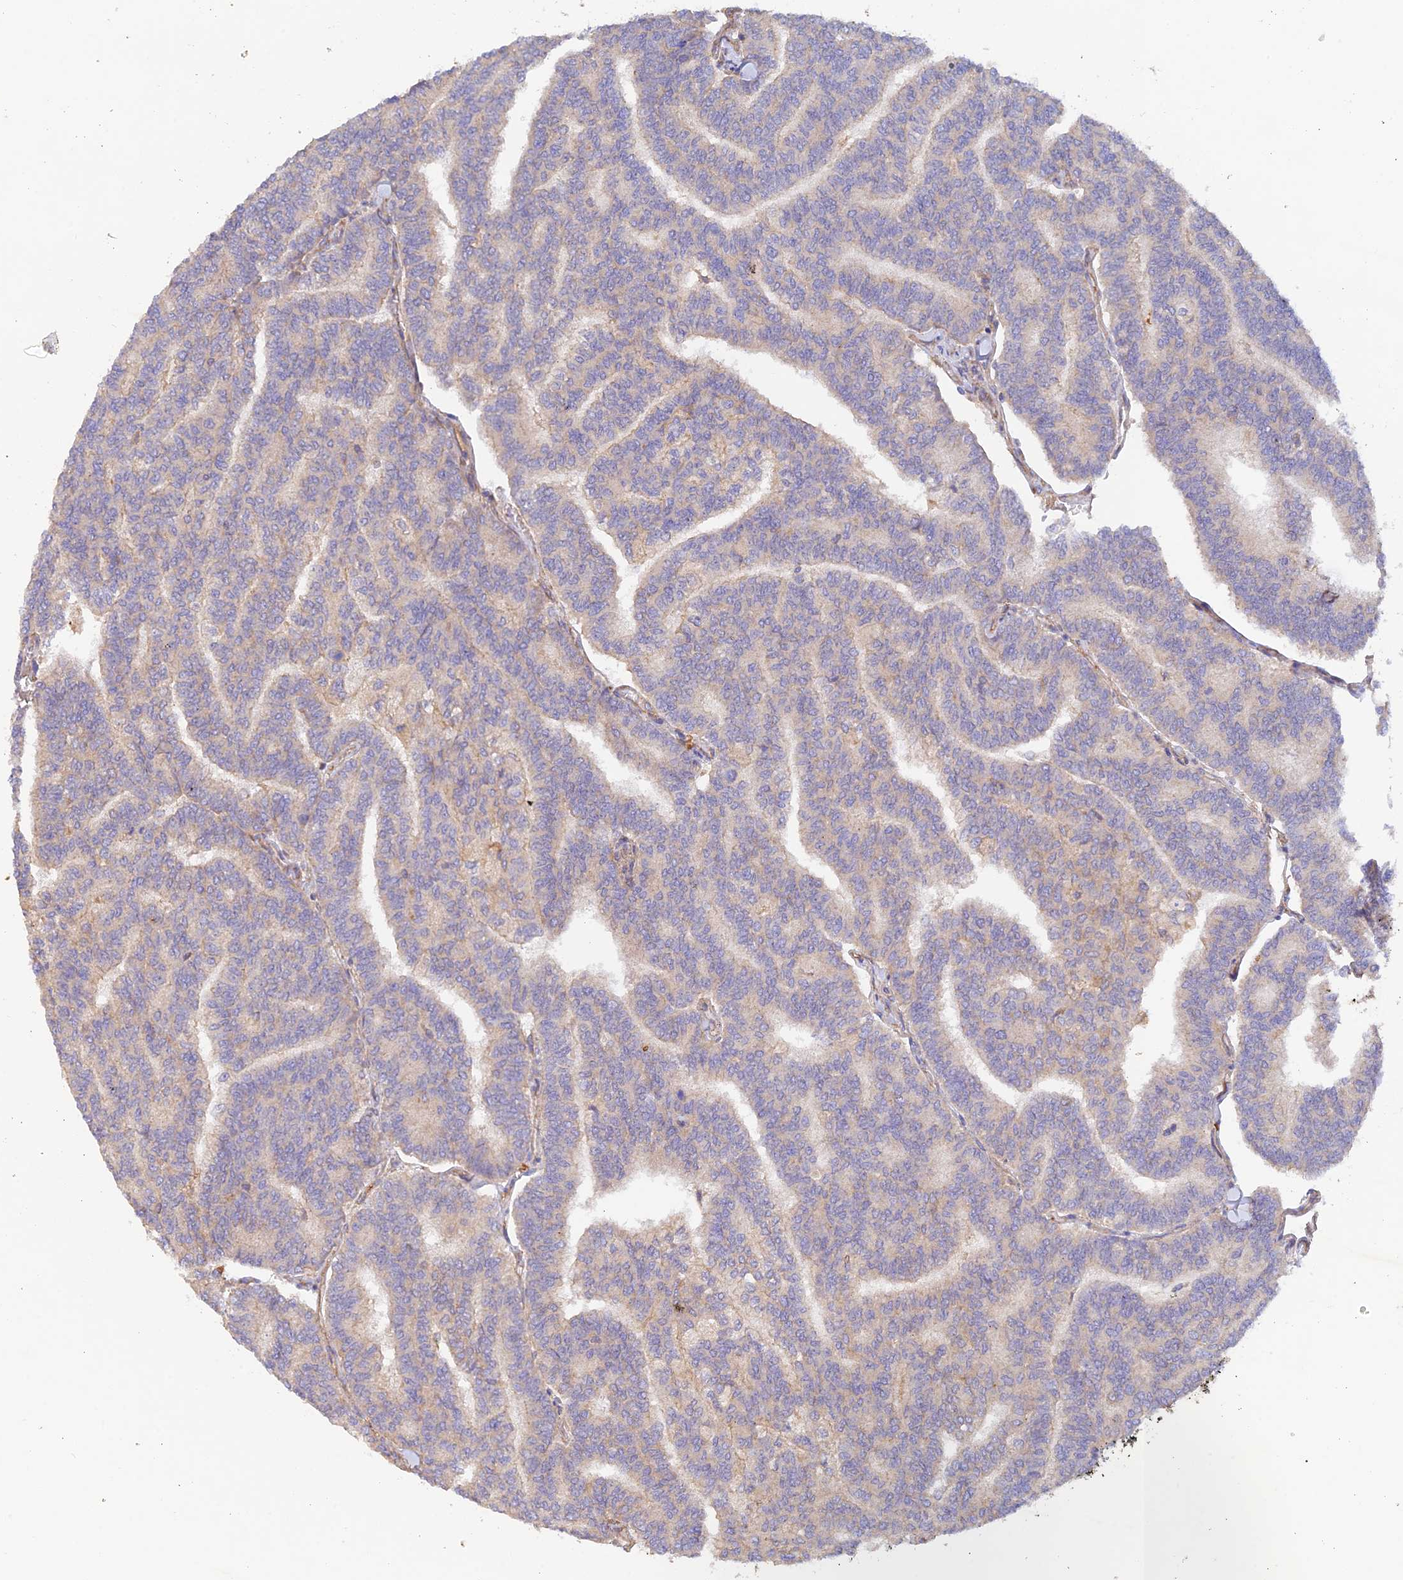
{"staining": {"intensity": "negative", "quantity": "none", "location": "none"}, "tissue": "thyroid cancer", "cell_type": "Tumor cells", "image_type": "cancer", "snomed": [{"axis": "morphology", "description": "Papillary adenocarcinoma, NOS"}, {"axis": "topography", "description": "Thyroid gland"}], "caption": "IHC image of thyroid papillary adenocarcinoma stained for a protein (brown), which demonstrates no positivity in tumor cells.", "gene": "MYO9A", "patient": {"sex": "female", "age": 35}}